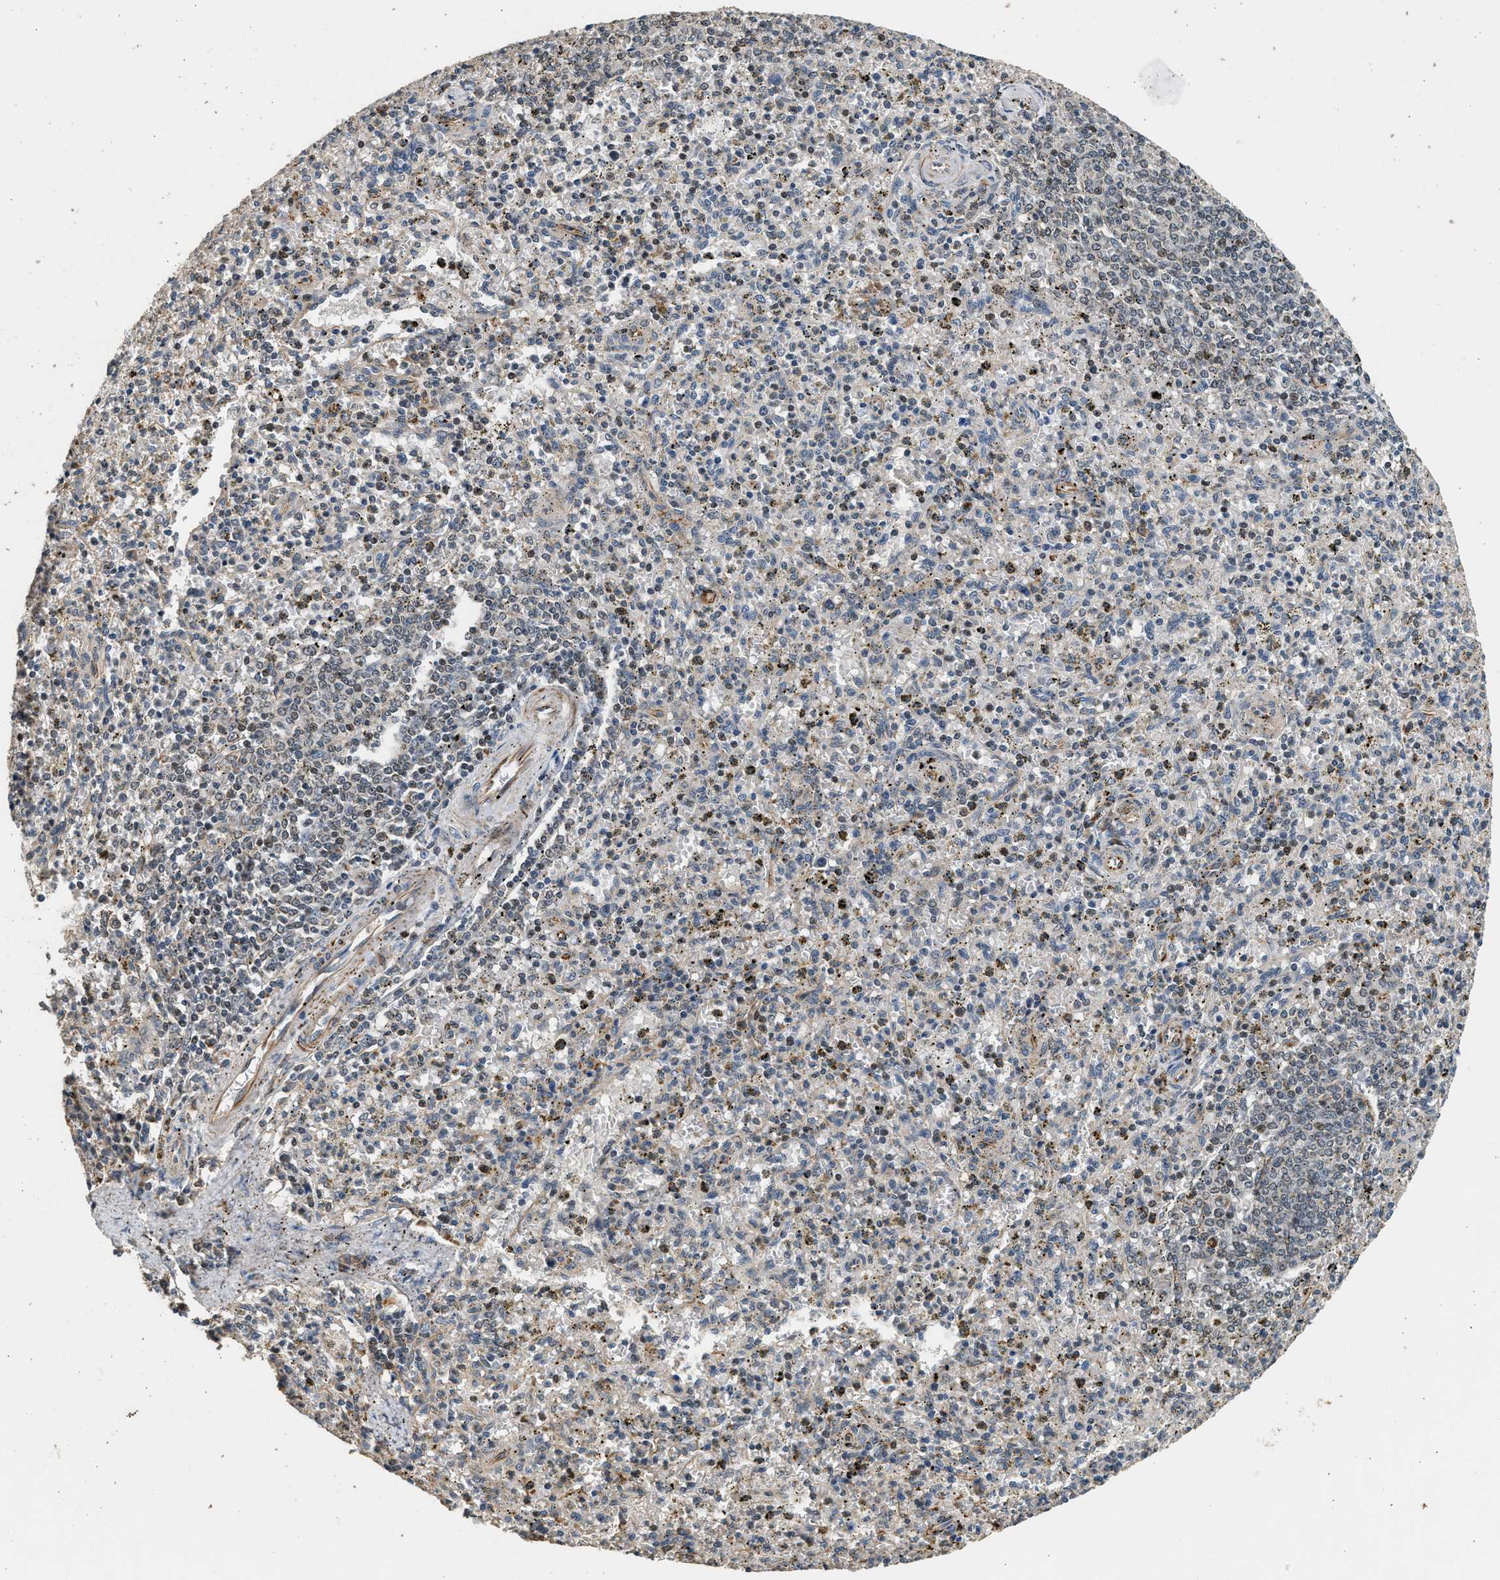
{"staining": {"intensity": "weak", "quantity": "<25%", "location": "cytoplasmic/membranous,nuclear"}, "tissue": "spleen", "cell_type": "Cells in red pulp", "image_type": "normal", "snomed": [{"axis": "morphology", "description": "Normal tissue, NOS"}, {"axis": "topography", "description": "Spleen"}], "caption": "This is an immunohistochemistry (IHC) image of benign human spleen. There is no positivity in cells in red pulp.", "gene": "PCLO", "patient": {"sex": "male", "age": 72}}